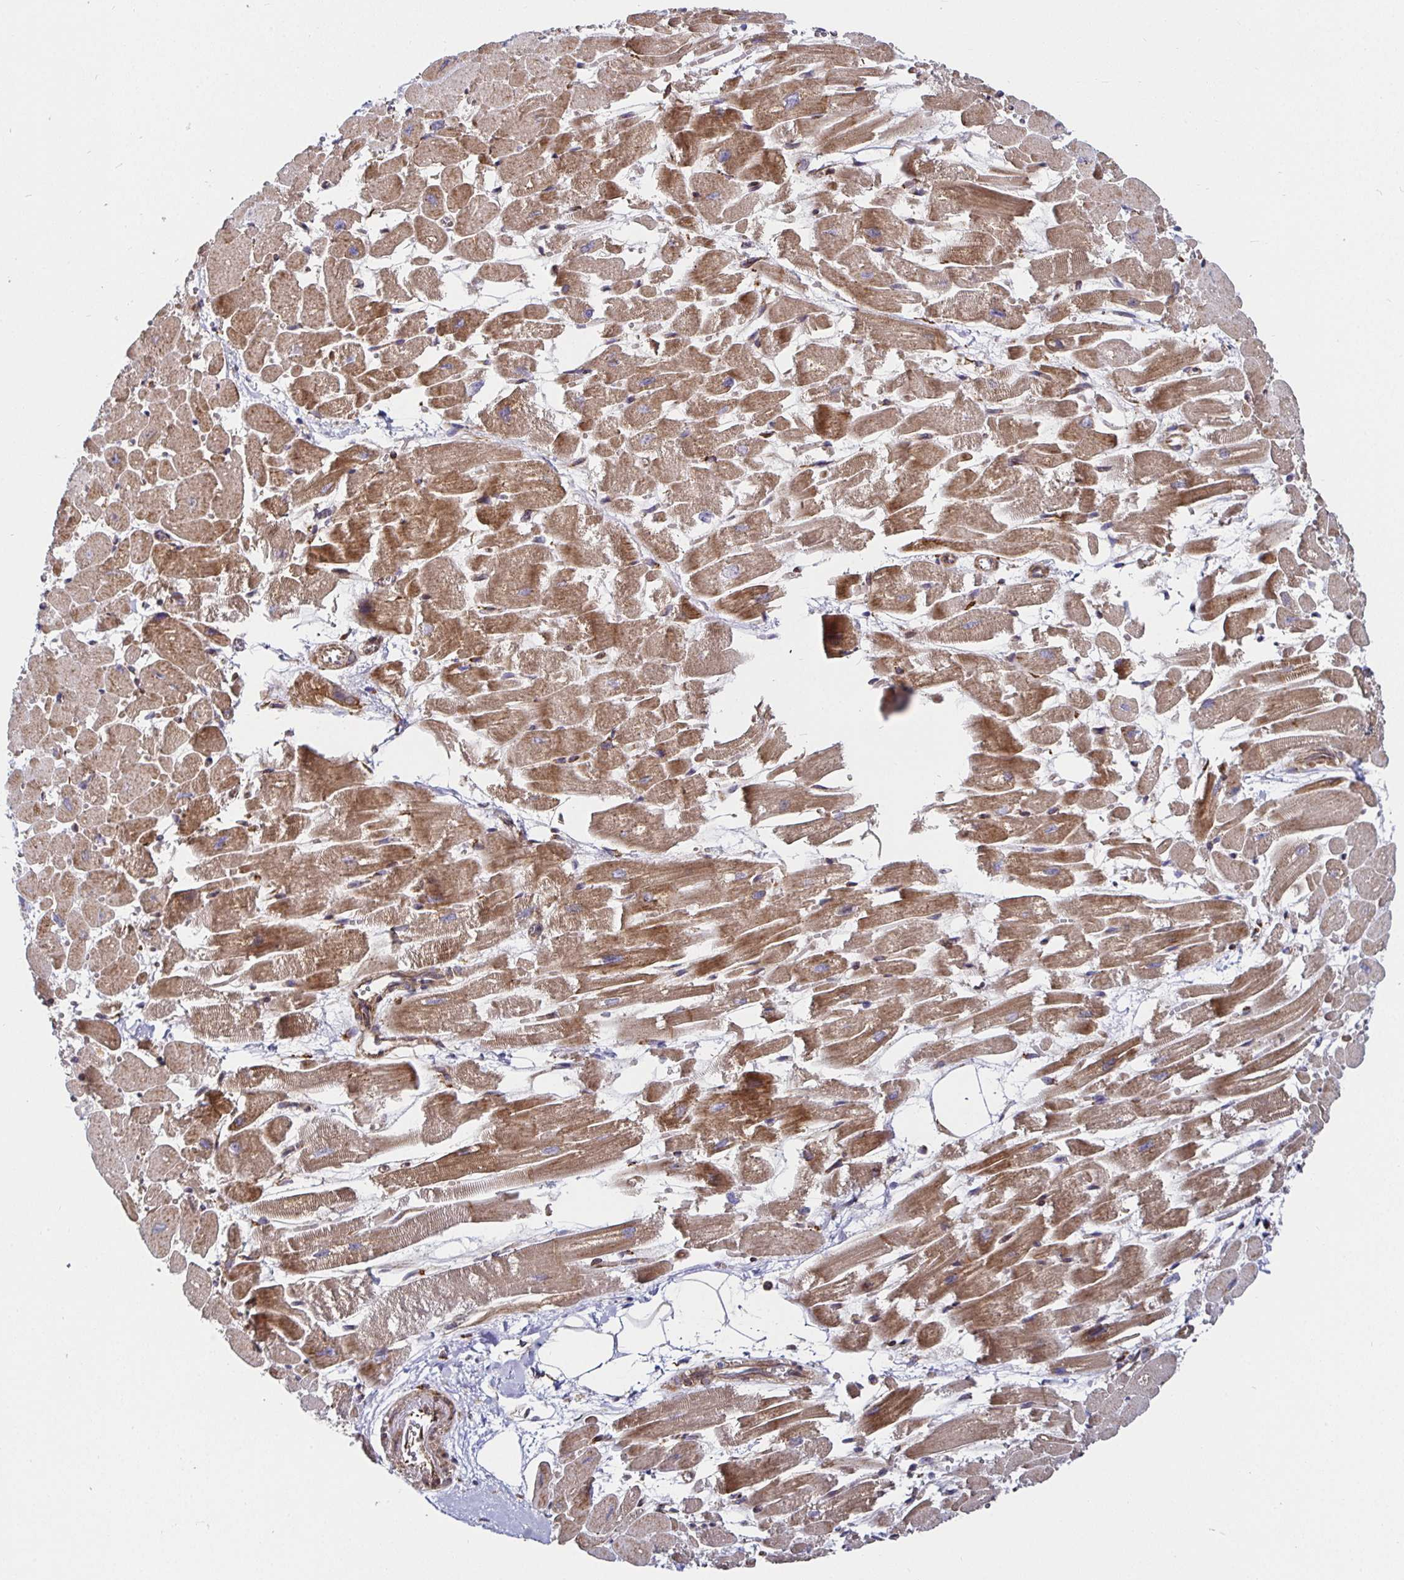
{"staining": {"intensity": "moderate", "quantity": ">75%", "location": "cytoplasmic/membranous"}, "tissue": "heart muscle", "cell_type": "Cardiomyocytes", "image_type": "normal", "snomed": [{"axis": "morphology", "description": "Normal tissue, NOS"}, {"axis": "topography", "description": "Heart"}], "caption": "Protein staining exhibits moderate cytoplasmic/membranous staining in approximately >75% of cardiomyocytes in unremarkable heart muscle. The protein of interest is shown in brown color, while the nuclei are stained blue.", "gene": "SMYD3", "patient": {"sex": "female", "age": 52}}